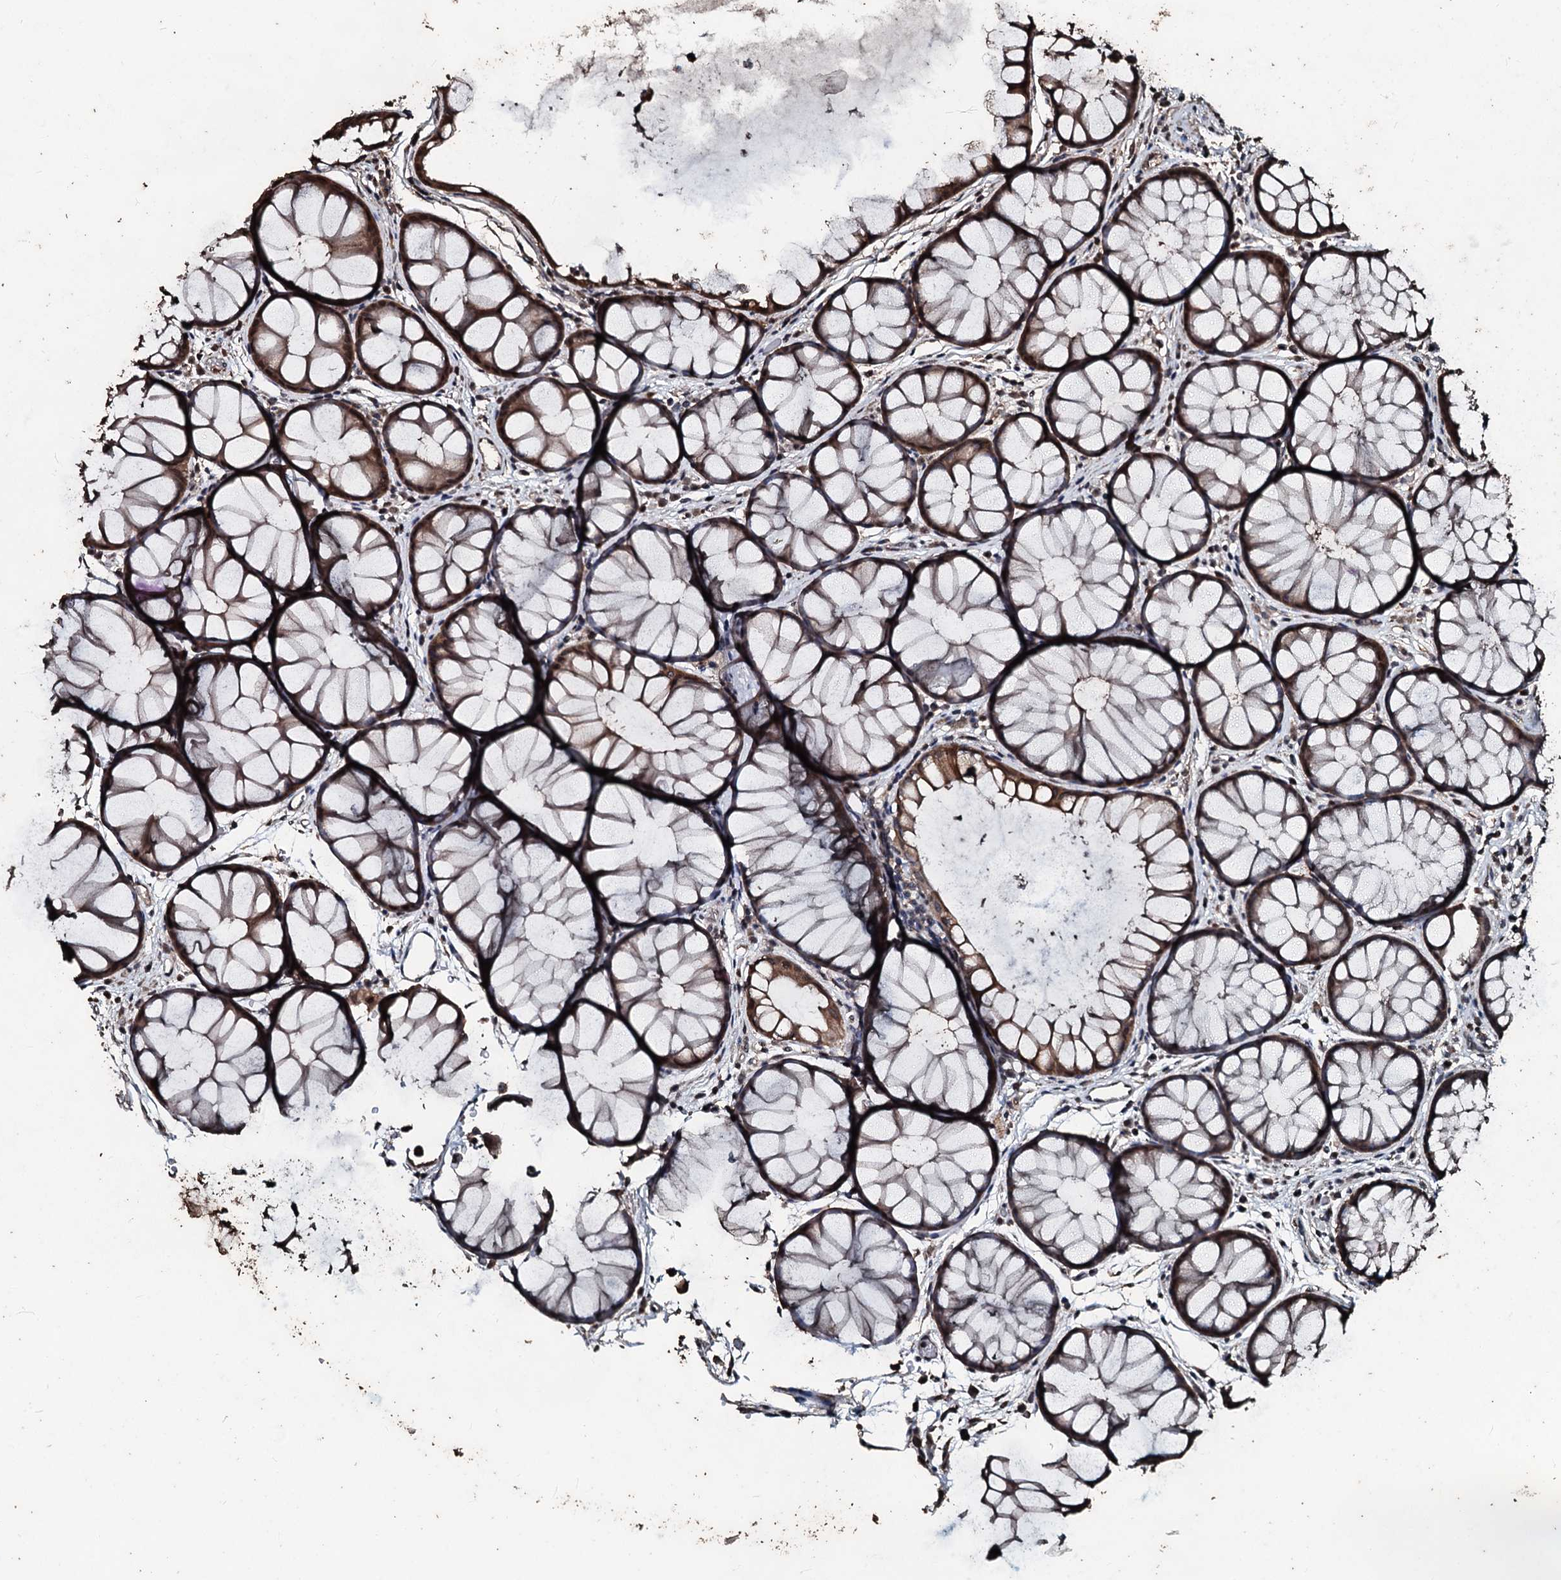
{"staining": {"intensity": "strong", "quantity": ">75%", "location": "cytoplasmic/membranous"}, "tissue": "colon", "cell_type": "Endothelial cells", "image_type": "normal", "snomed": [{"axis": "morphology", "description": "Normal tissue, NOS"}, {"axis": "topography", "description": "Colon"}], "caption": "Colon stained with immunohistochemistry (IHC) displays strong cytoplasmic/membranous expression in about >75% of endothelial cells. Nuclei are stained in blue.", "gene": "FAAP24", "patient": {"sex": "female", "age": 82}}